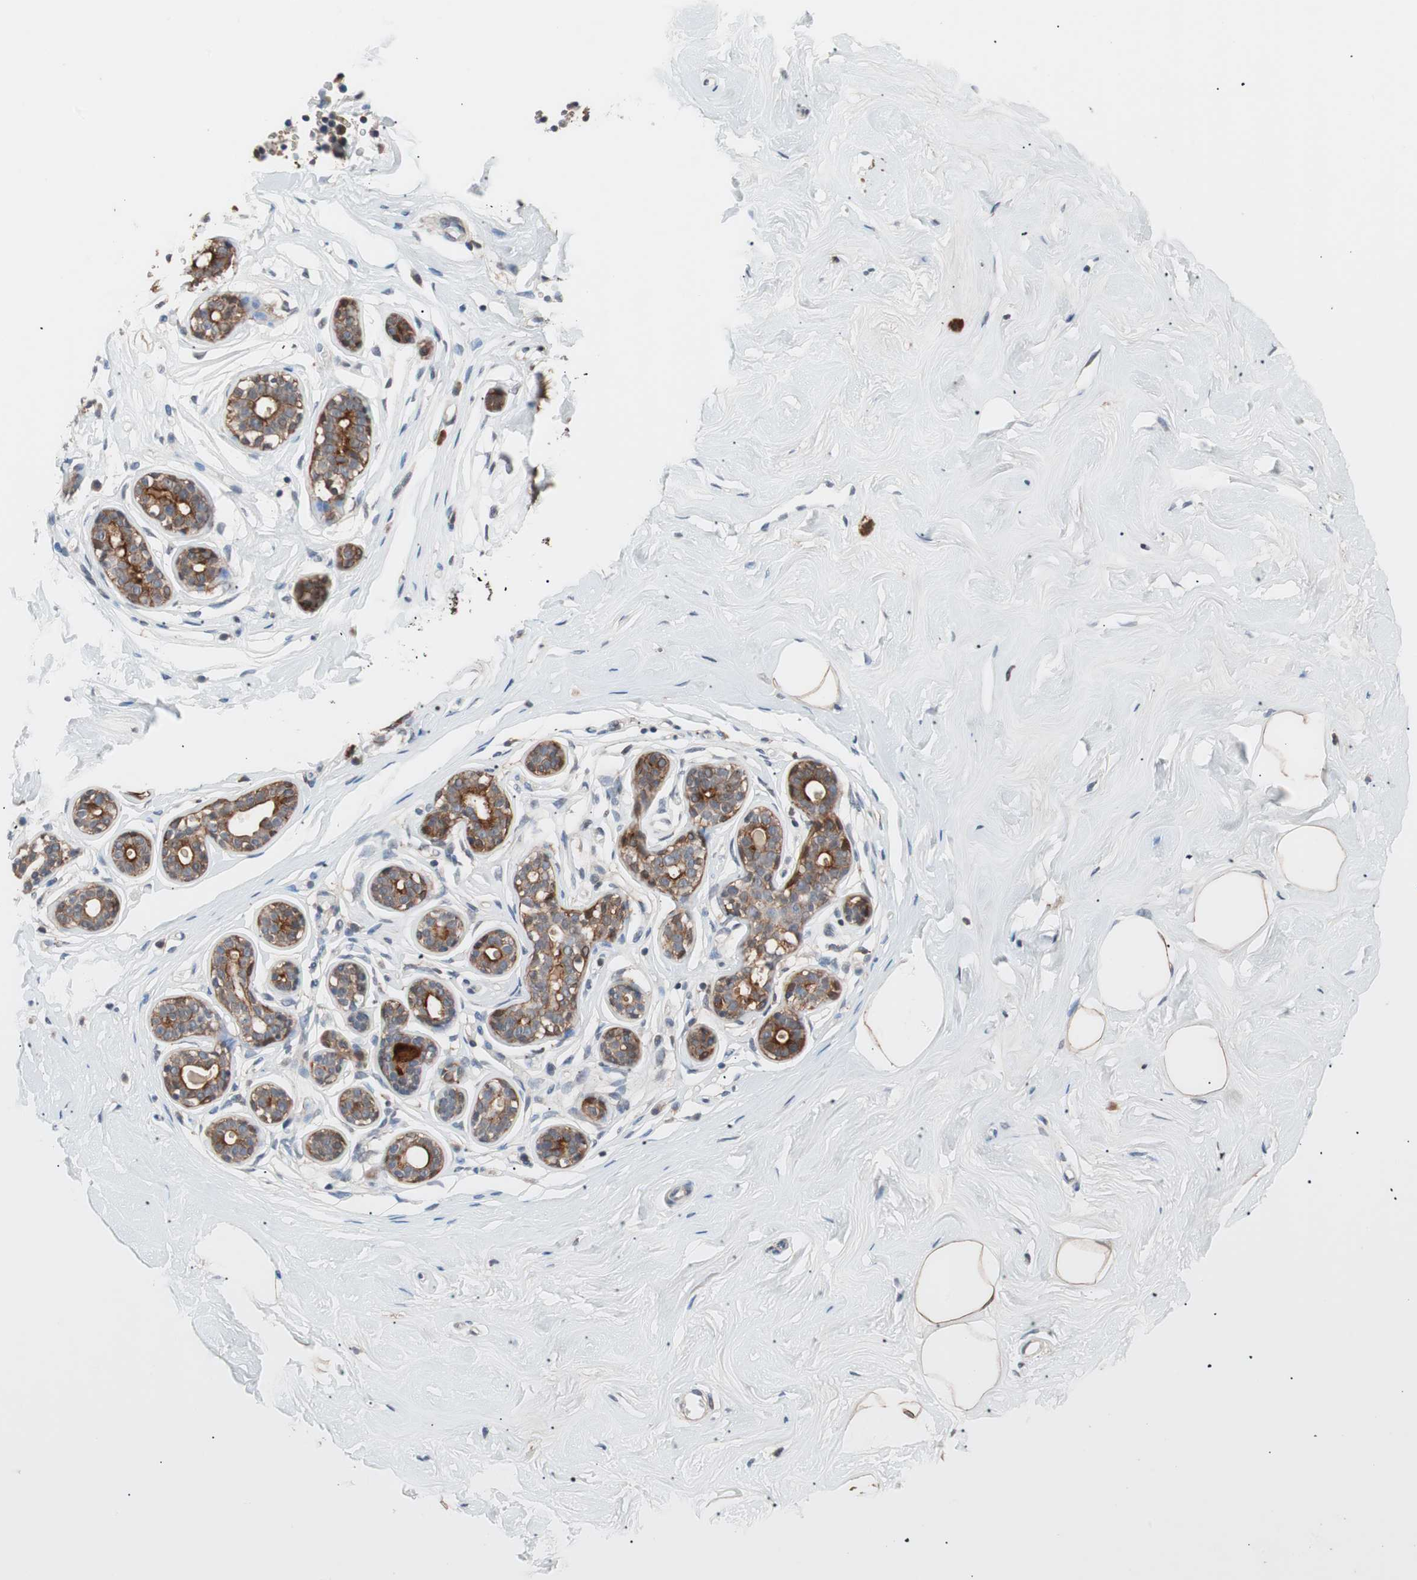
{"staining": {"intensity": "moderate", "quantity": ">75%", "location": "cytoplasmic/membranous"}, "tissue": "breast", "cell_type": "Adipocytes", "image_type": "normal", "snomed": [{"axis": "morphology", "description": "Normal tissue, NOS"}, {"axis": "topography", "description": "Breast"}], "caption": "This is a micrograph of immunohistochemistry staining of normal breast, which shows moderate expression in the cytoplasmic/membranous of adipocytes.", "gene": "LITAF", "patient": {"sex": "female", "age": 23}}